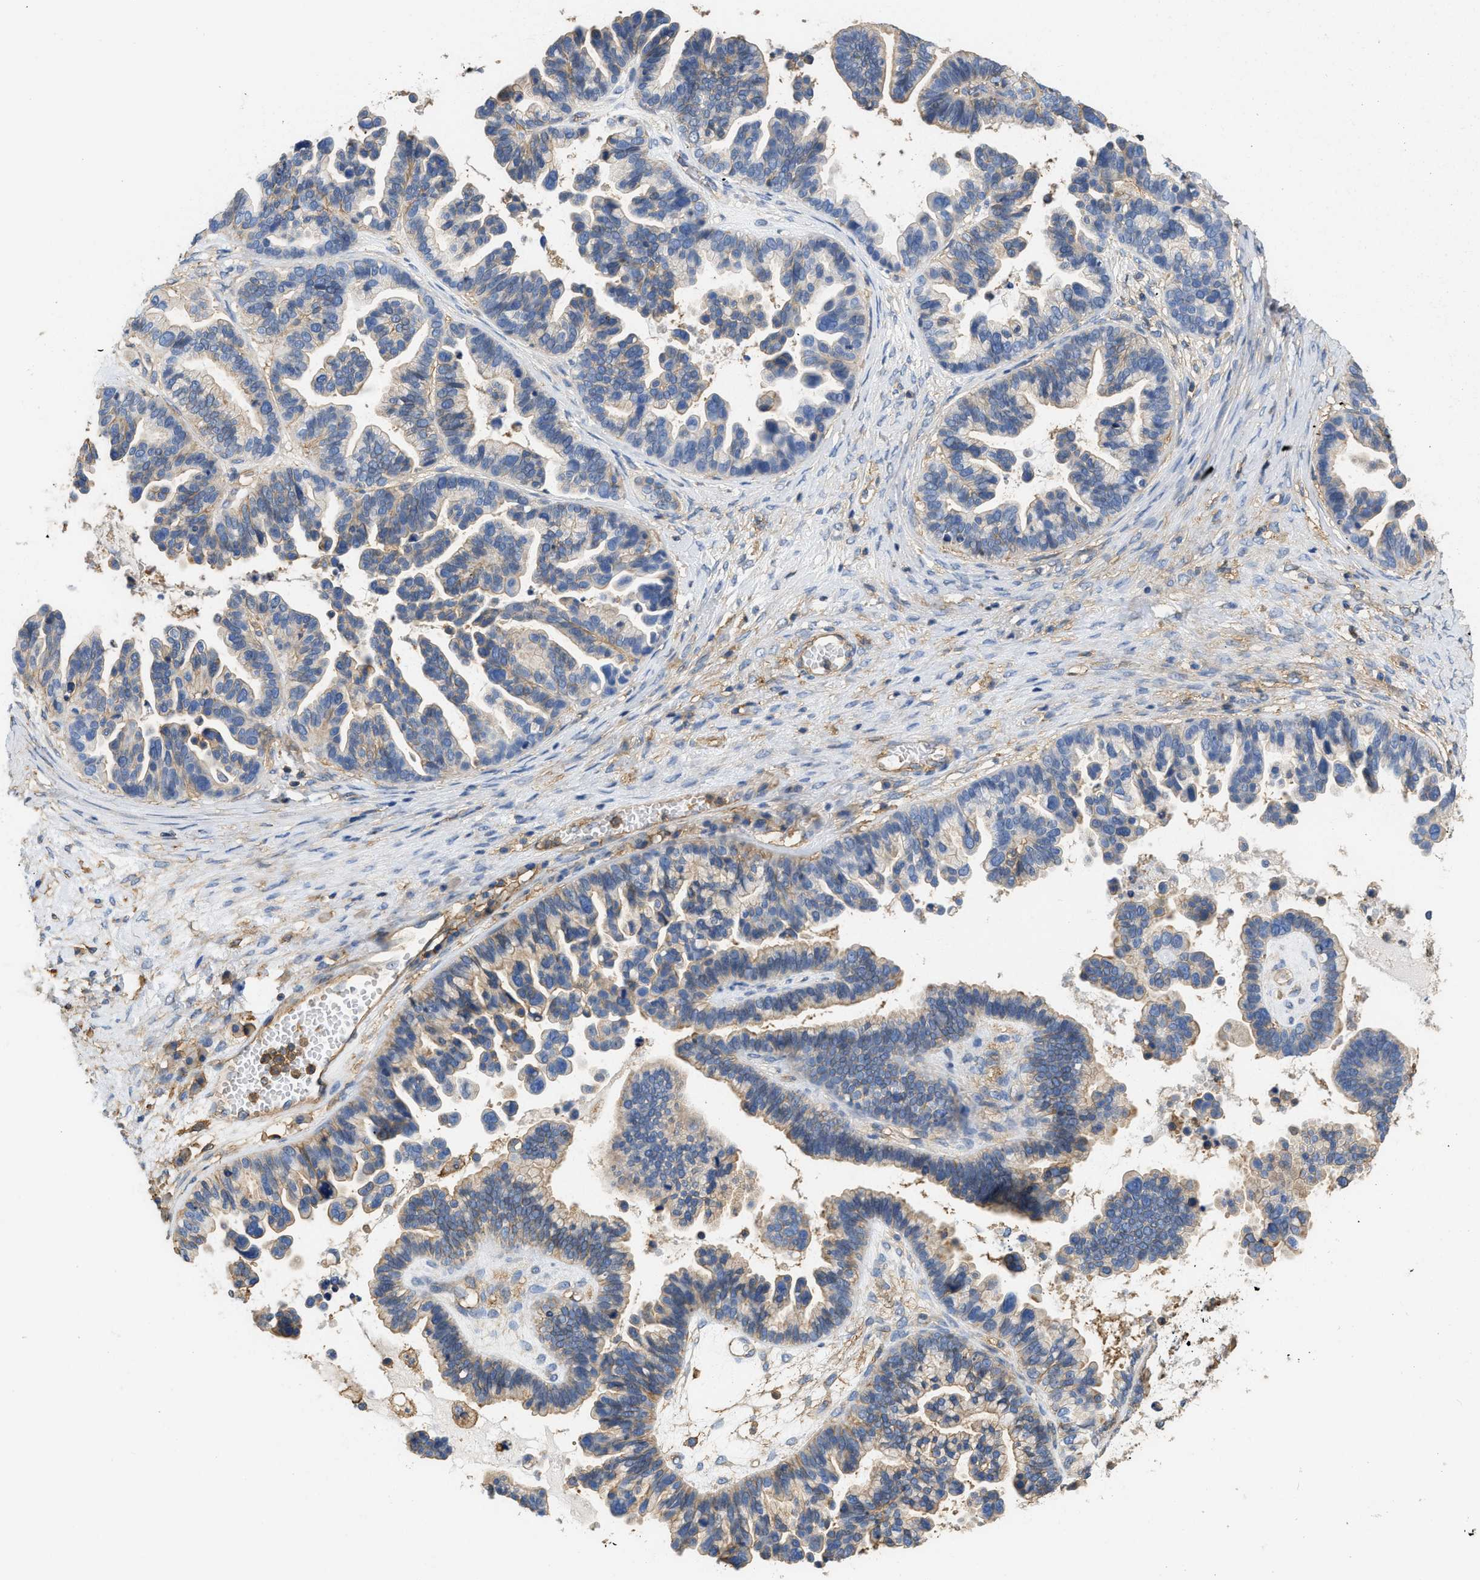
{"staining": {"intensity": "weak", "quantity": "25%-75%", "location": "cytoplasmic/membranous"}, "tissue": "ovarian cancer", "cell_type": "Tumor cells", "image_type": "cancer", "snomed": [{"axis": "morphology", "description": "Cystadenocarcinoma, serous, NOS"}, {"axis": "topography", "description": "Ovary"}], "caption": "Immunohistochemistry of serous cystadenocarcinoma (ovarian) shows low levels of weak cytoplasmic/membranous positivity in approximately 25%-75% of tumor cells.", "gene": "GNB4", "patient": {"sex": "female", "age": 56}}